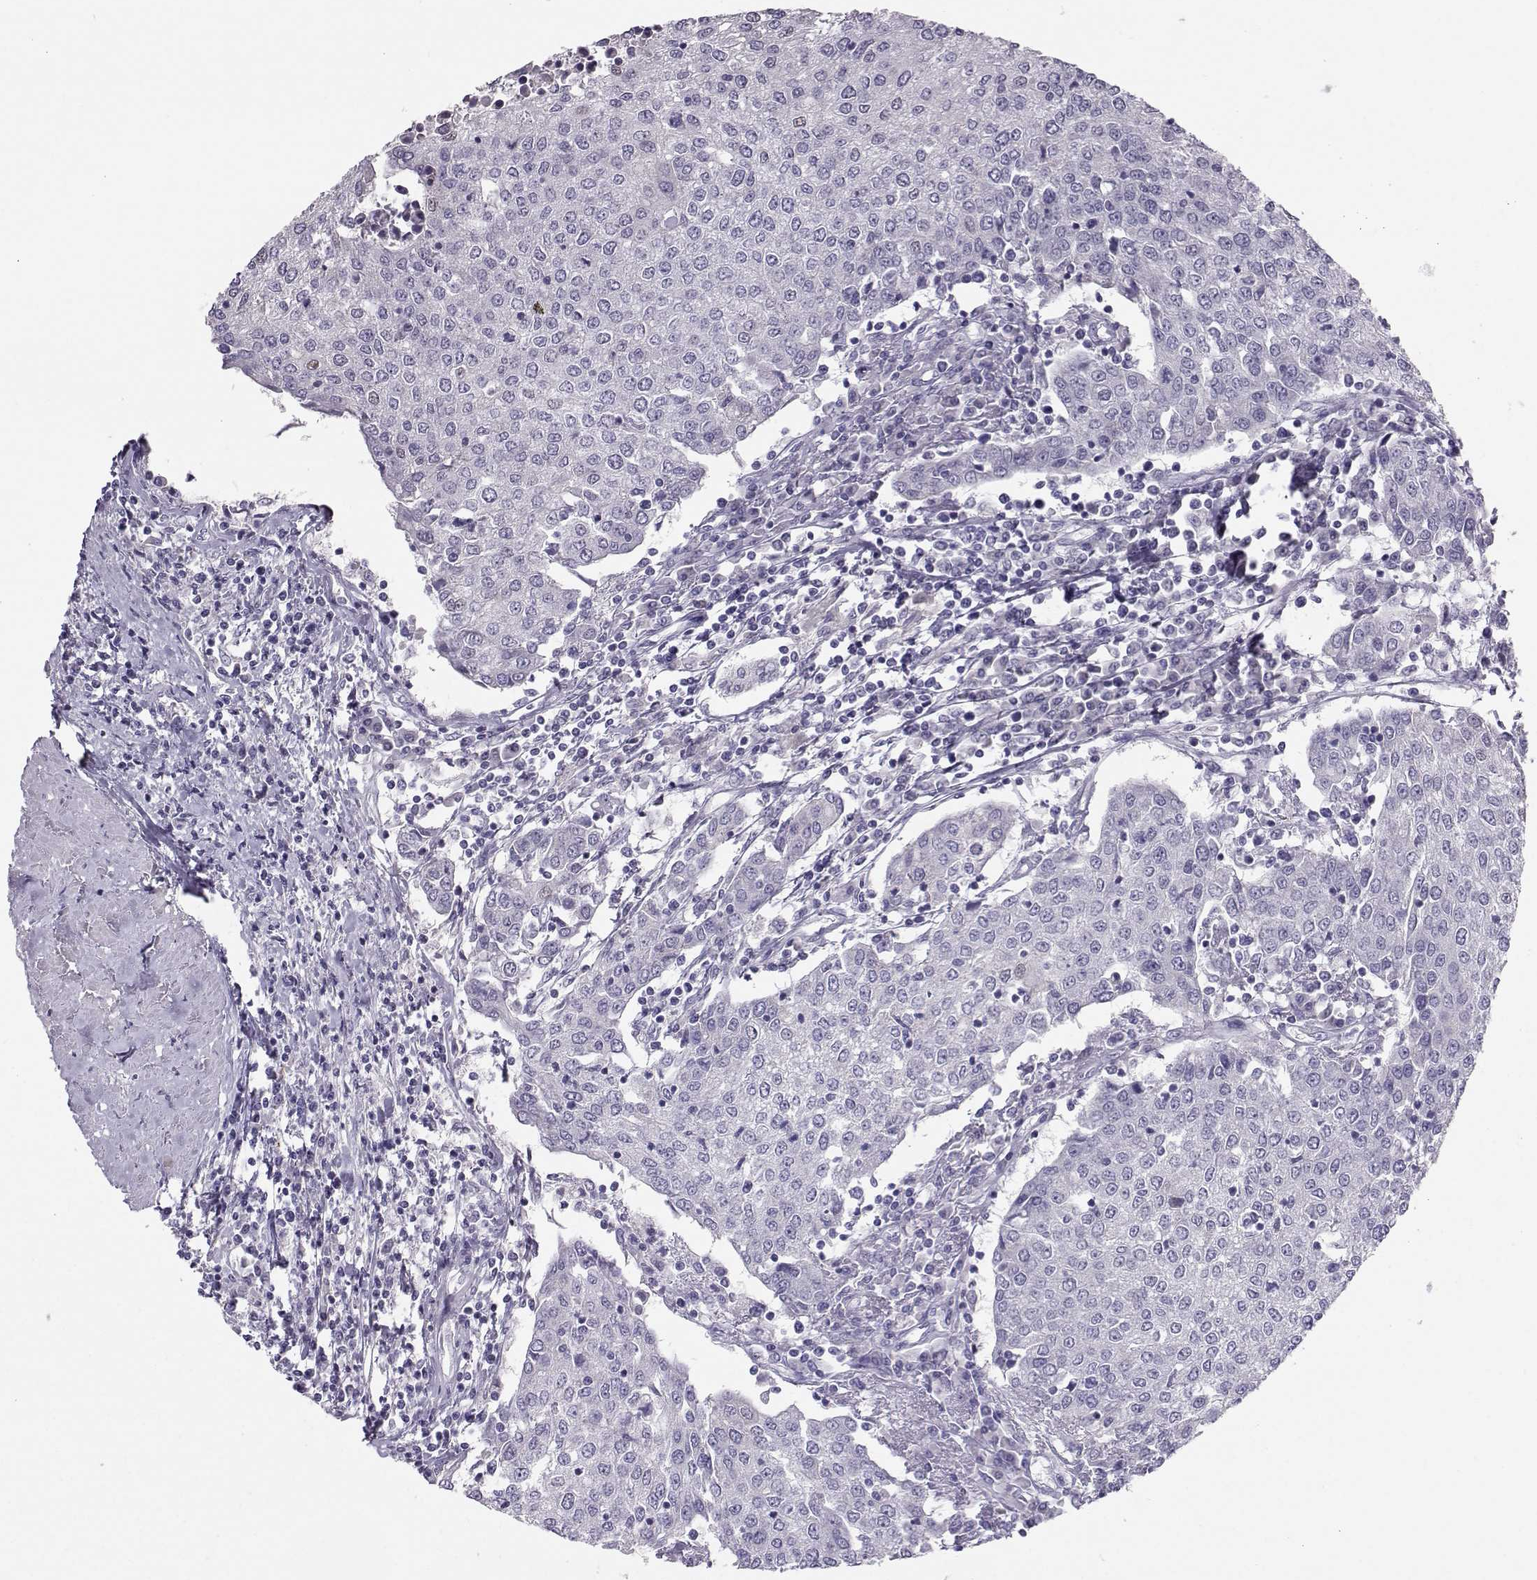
{"staining": {"intensity": "negative", "quantity": "none", "location": "none"}, "tissue": "urothelial cancer", "cell_type": "Tumor cells", "image_type": "cancer", "snomed": [{"axis": "morphology", "description": "Urothelial carcinoma, High grade"}, {"axis": "topography", "description": "Urinary bladder"}], "caption": "DAB immunohistochemical staining of urothelial cancer reveals no significant expression in tumor cells.", "gene": "DNAAF1", "patient": {"sex": "female", "age": 85}}